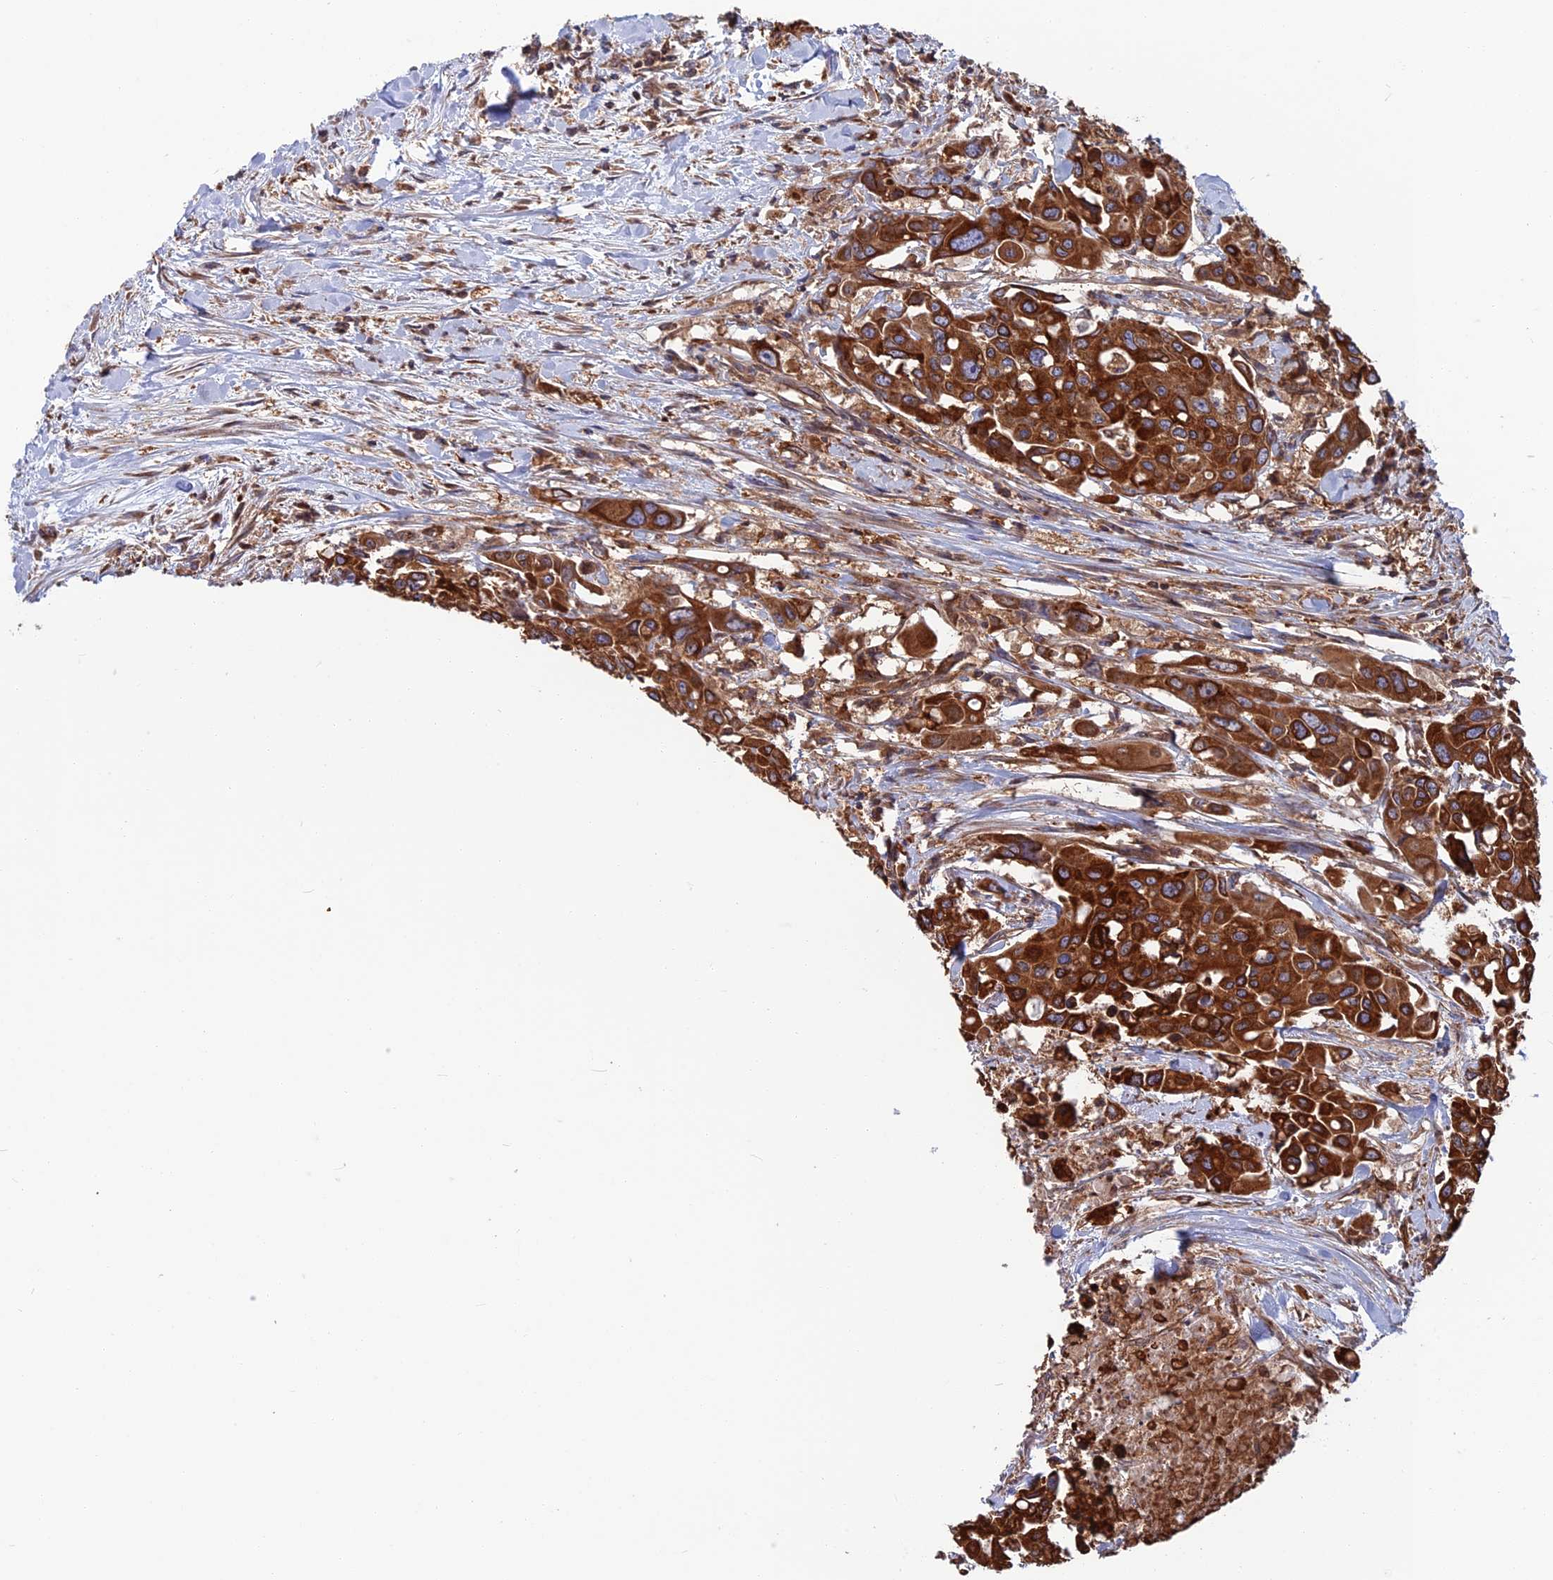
{"staining": {"intensity": "strong", "quantity": ">75%", "location": "cytoplasmic/membranous"}, "tissue": "colorectal cancer", "cell_type": "Tumor cells", "image_type": "cancer", "snomed": [{"axis": "morphology", "description": "Adenocarcinoma, NOS"}, {"axis": "topography", "description": "Colon"}], "caption": "Adenocarcinoma (colorectal) was stained to show a protein in brown. There is high levels of strong cytoplasmic/membranous expression in approximately >75% of tumor cells.", "gene": "WDR1", "patient": {"sex": "male", "age": 77}}